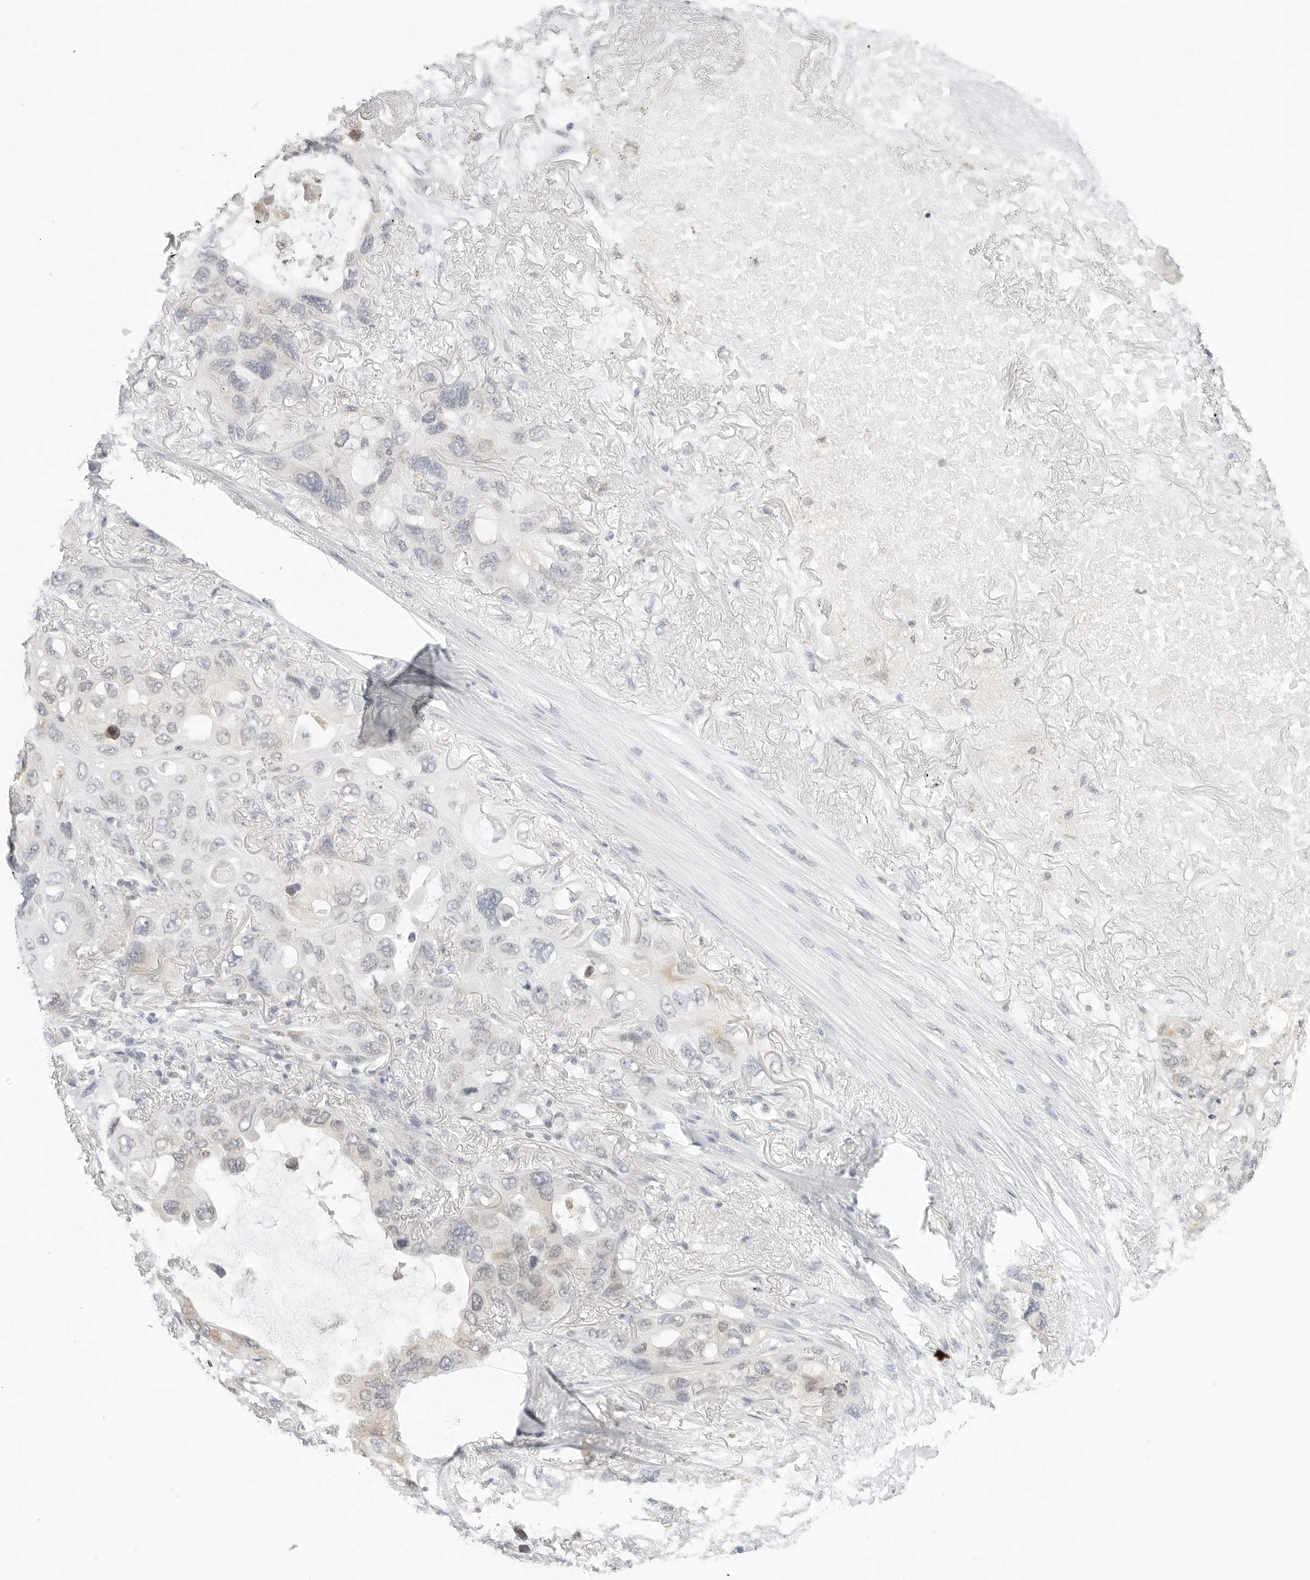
{"staining": {"intensity": "negative", "quantity": "none", "location": "none"}, "tissue": "lung cancer", "cell_type": "Tumor cells", "image_type": "cancer", "snomed": [{"axis": "morphology", "description": "Squamous cell carcinoma, NOS"}, {"axis": "topography", "description": "Lung"}], "caption": "Micrograph shows no protein expression in tumor cells of lung squamous cell carcinoma tissue. Brightfield microscopy of immunohistochemistry stained with DAB (3,3'-diaminobenzidine) (brown) and hematoxylin (blue), captured at high magnification.", "gene": "NEO1", "patient": {"sex": "female", "age": 73}}